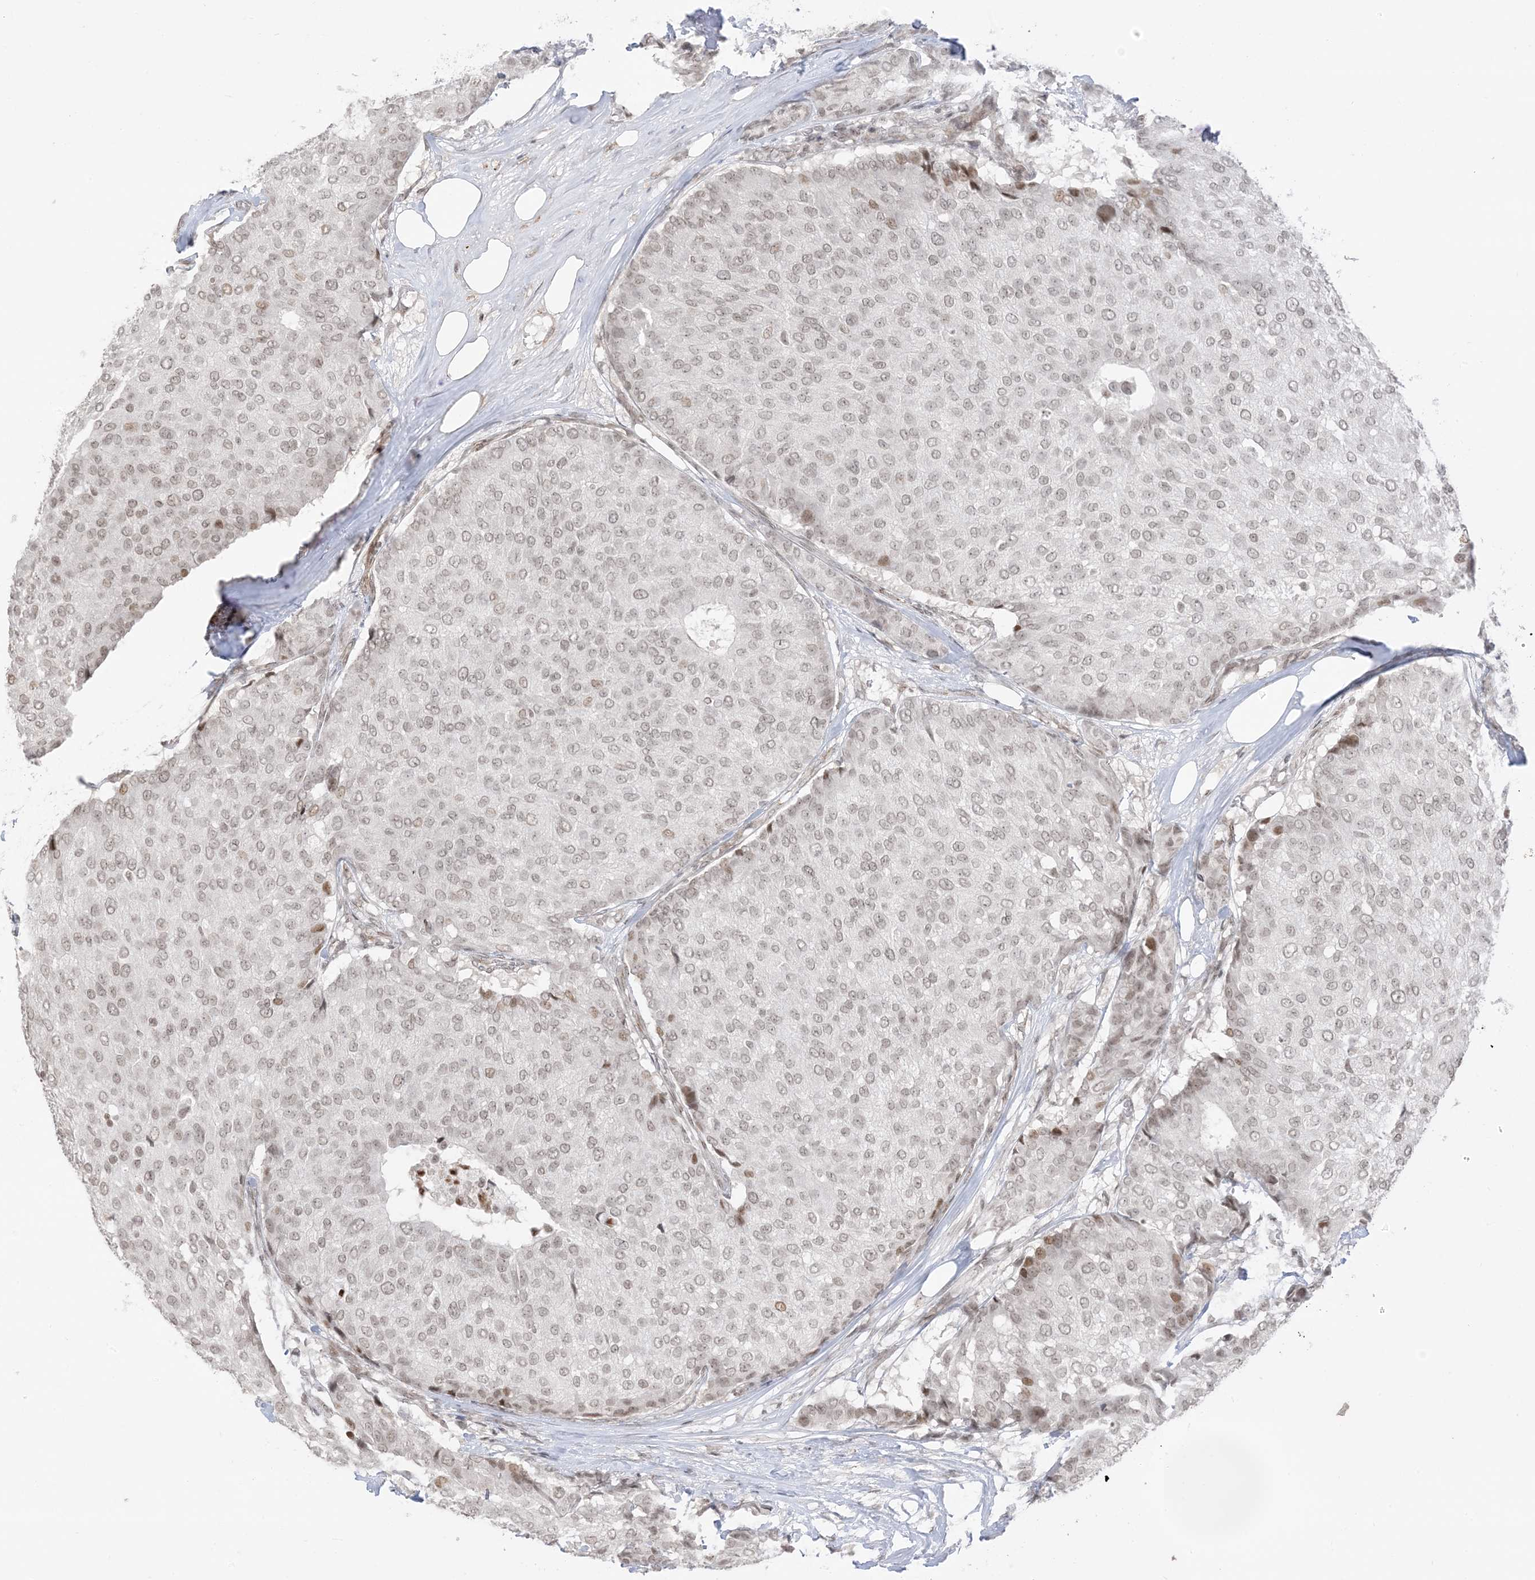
{"staining": {"intensity": "weak", "quantity": ">75%", "location": "nuclear"}, "tissue": "breast cancer", "cell_type": "Tumor cells", "image_type": "cancer", "snomed": [{"axis": "morphology", "description": "Duct carcinoma"}, {"axis": "topography", "description": "Breast"}], "caption": "IHC of intraductal carcinoma (breast) exhibits low levels of weak nuclear staining in approximately >75% of tumor cells.", "gene": "METAP1D", "patient": {"sex": "female", "age": 75}}